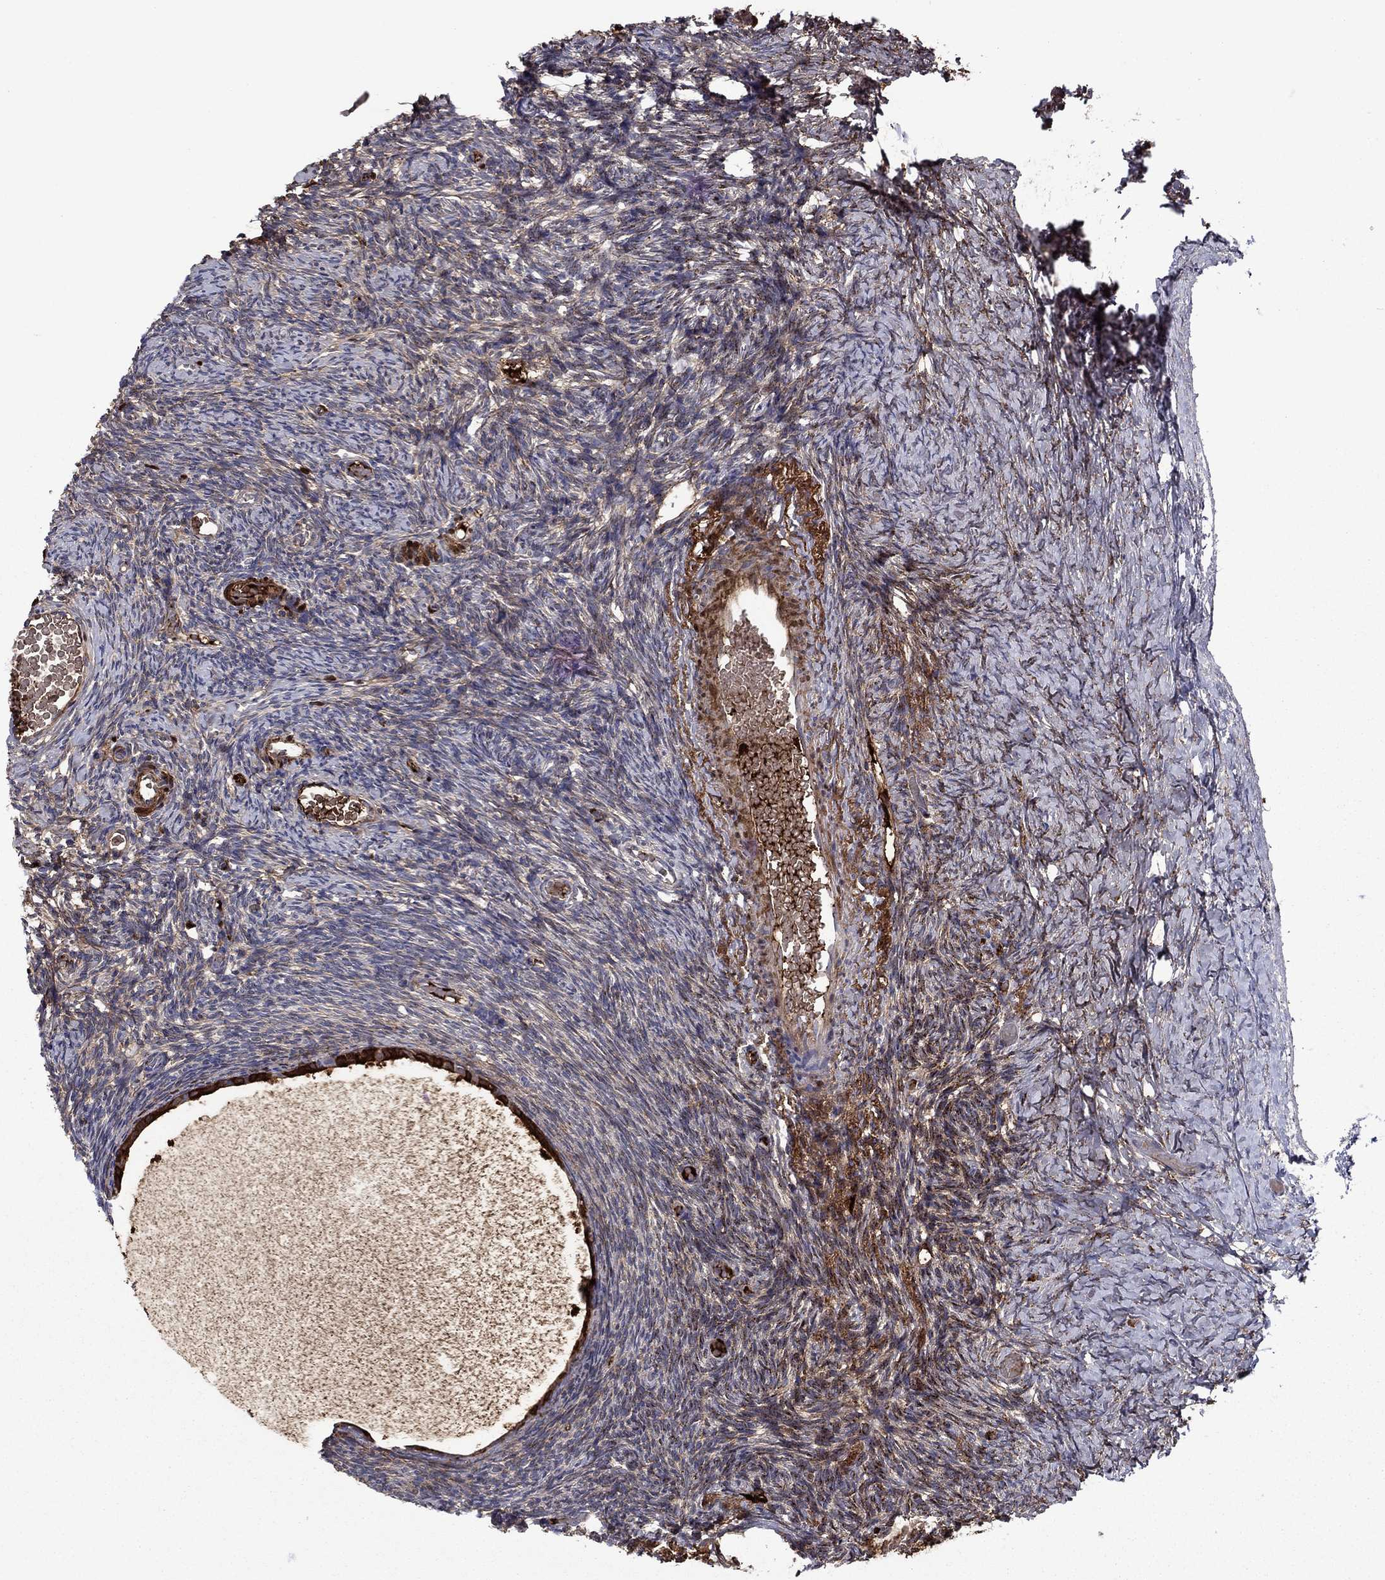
{"staining": {"intensity": "negative", "quantity": "none", "location": "none"}, "tissue": "ovary", "cell_type": "Follicle cells", "image_type": "normal", "snomed": [{"axis": "morphology", "description": "Normal tissue, NOS"}, {"axis": "topography", "description": "Ovary"}], "caption": "This is a micrograph of immunohistochemistry staining of benign ovary, which shows no positivity in follicle cells. (Brightfield microscopy of DAB (3,3'-diaminobenzidine) immunohistochemistry at high magnification).", "gene": "HPX", "patient": {"sex": "female", "age": 39}}